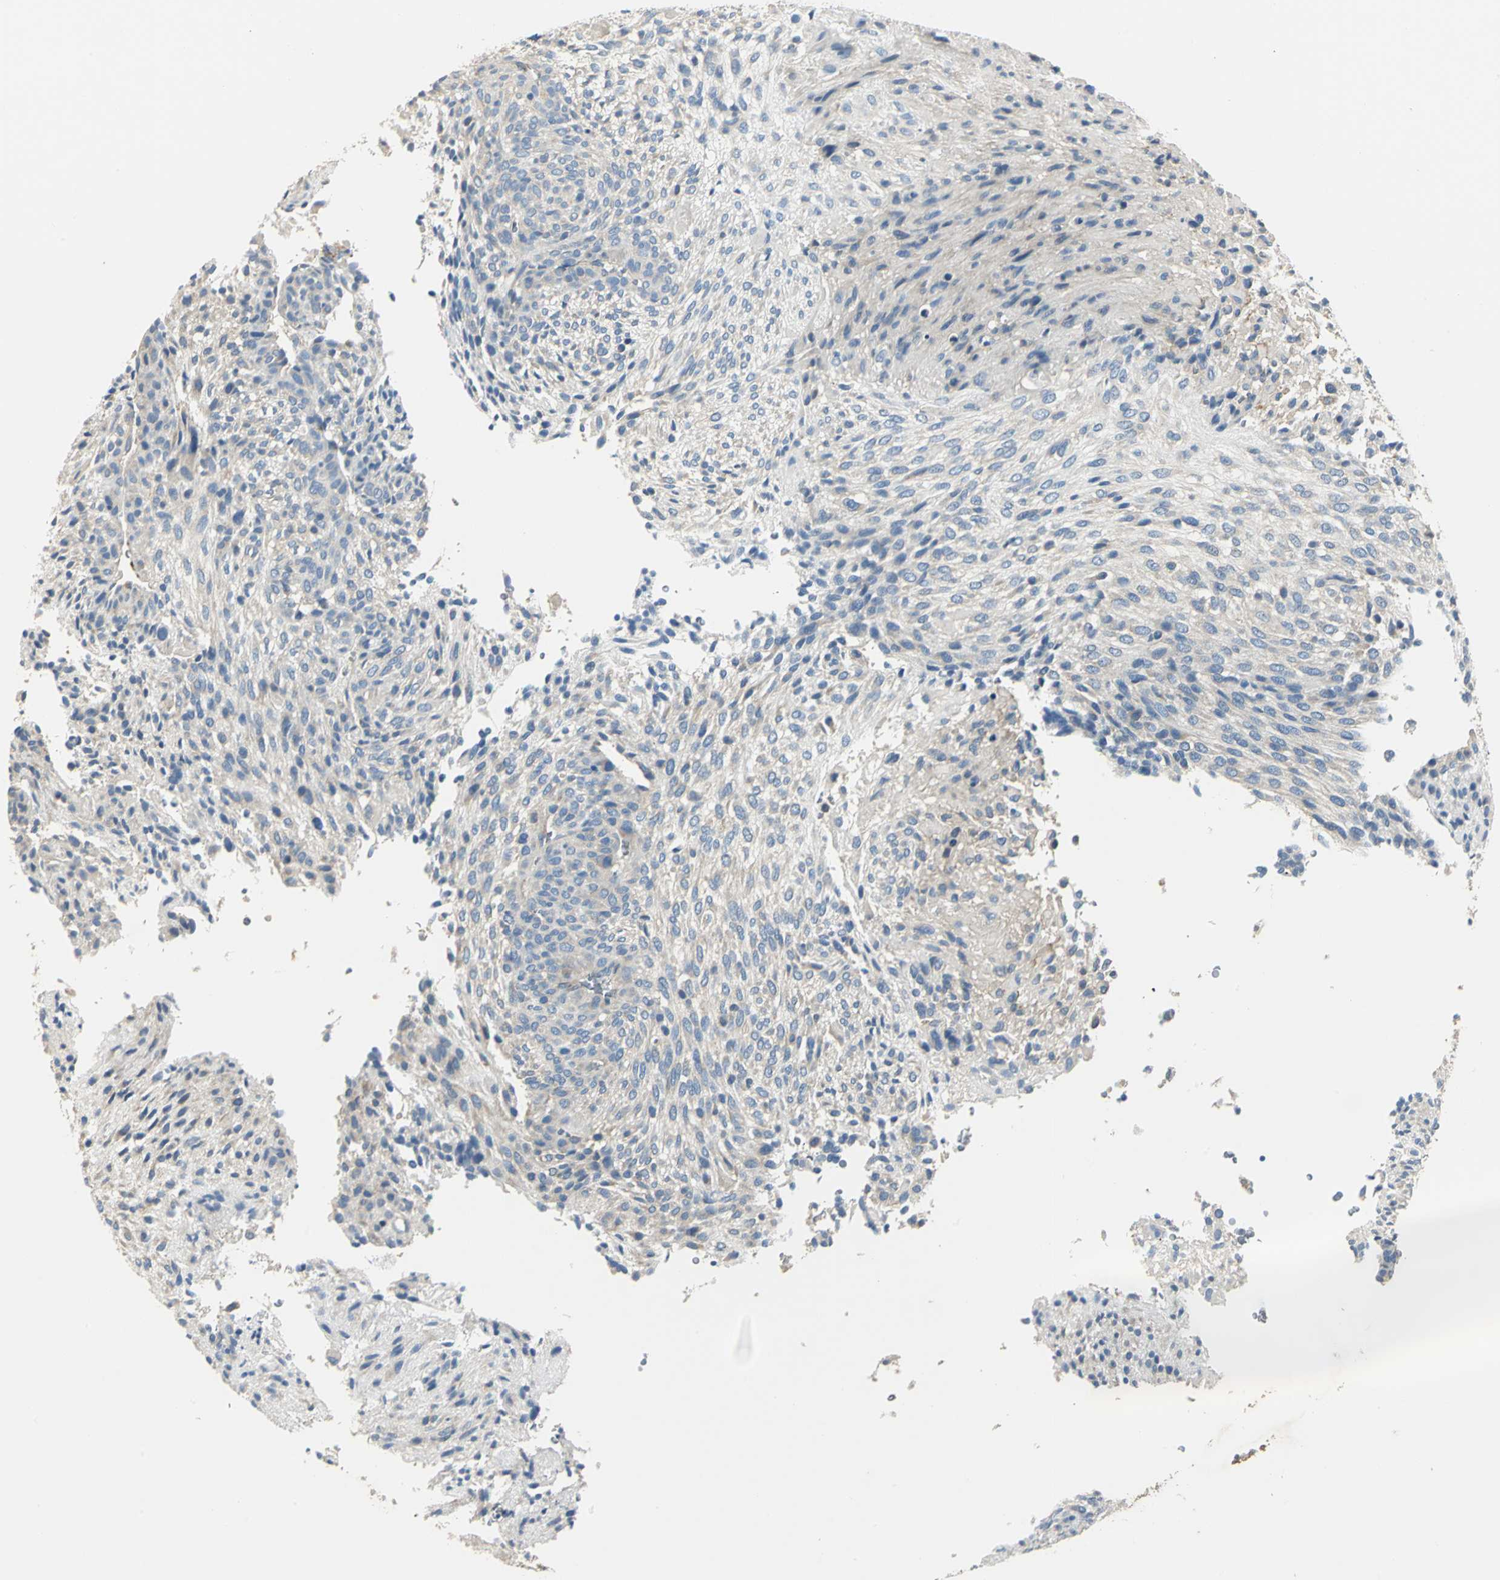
{"staining": {"intensity": "weak", "quantity": "25%-75%", "location": "cytoplasmic/membranous"}, "tissue": "glioma", "cell_type": "Tumor cells", "image_type": "cancer", "snomed": [{"axis": "morphology", "description": "Glioma, malignant, High grade"}, {"axis": "topography", "description": "Cerebral cortex"}], "caption": "Protein expression analysis of human glioma reveals weak cytoplasmic/membranous expression in approximately 25%-75% of tumor cells. (Brightfield microscopy of DAB IHC at high magnification).", "gene": "B3GNT2", "patient": {"sex": "female", "age": 55}}